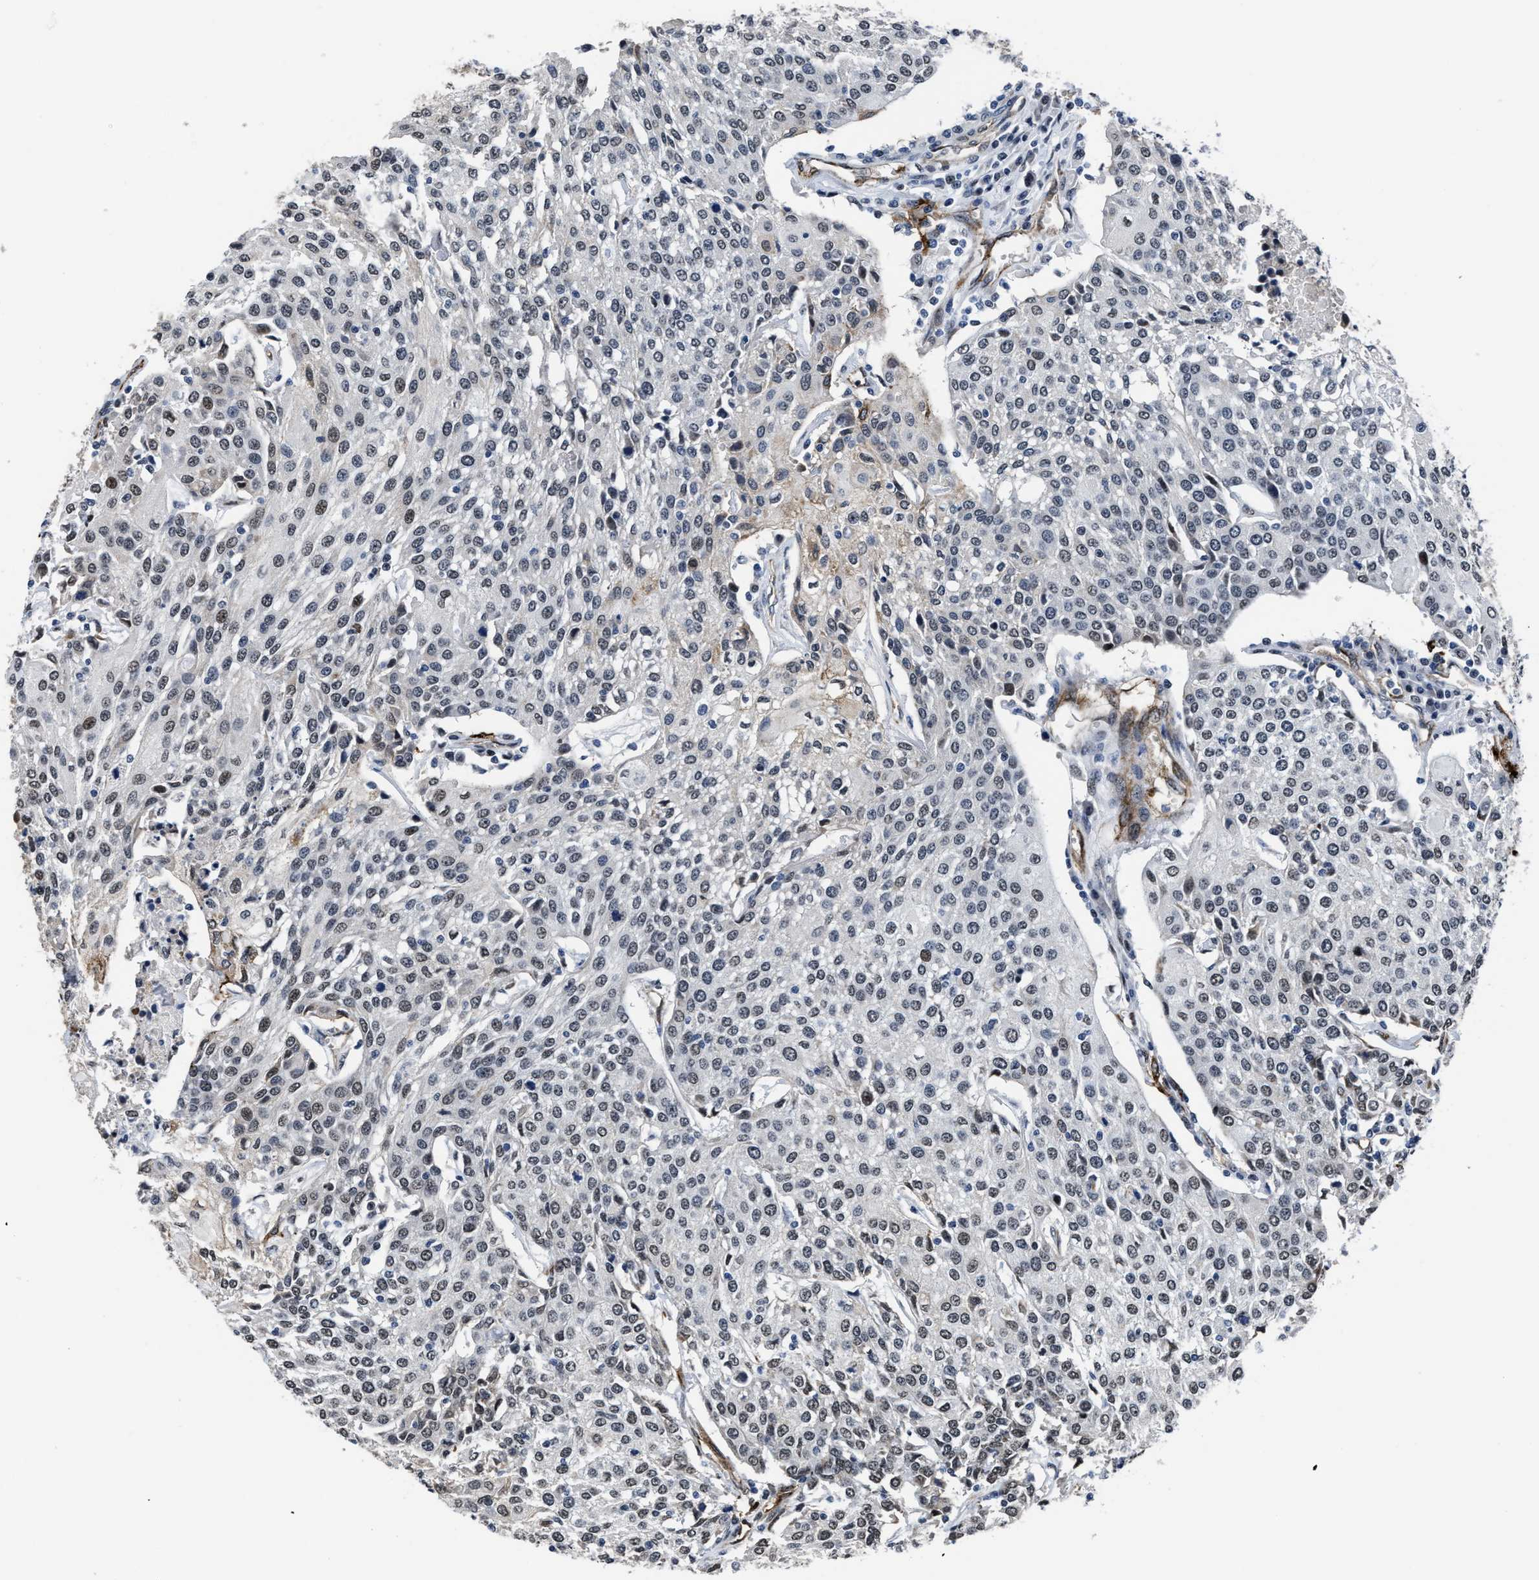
{"staining": {"intensity": "weak", "quantity": "25%-75%", "location": "nuclear"}, "tissue": "urothelial cancer", "cell_type": "Tumor cells", "image_type": "cancer", "snomed": [{"axis": "morphology", "description": "Urothelial carcinoma, High grade"}, {"axis": "topography", "description": "Urinary bladder"}], "caption": "DAB (3,3'-diaminobenzidine) immunohistochemical staining of urothelial cancer displays weak nuclear protein positivity in approximately 25%-75% of tumor cells. (Brightfield microscopy of DAB IHC at high magnification).", "gene": "MARCKSL1", "patient": {"sex": "female", "age": 85}}